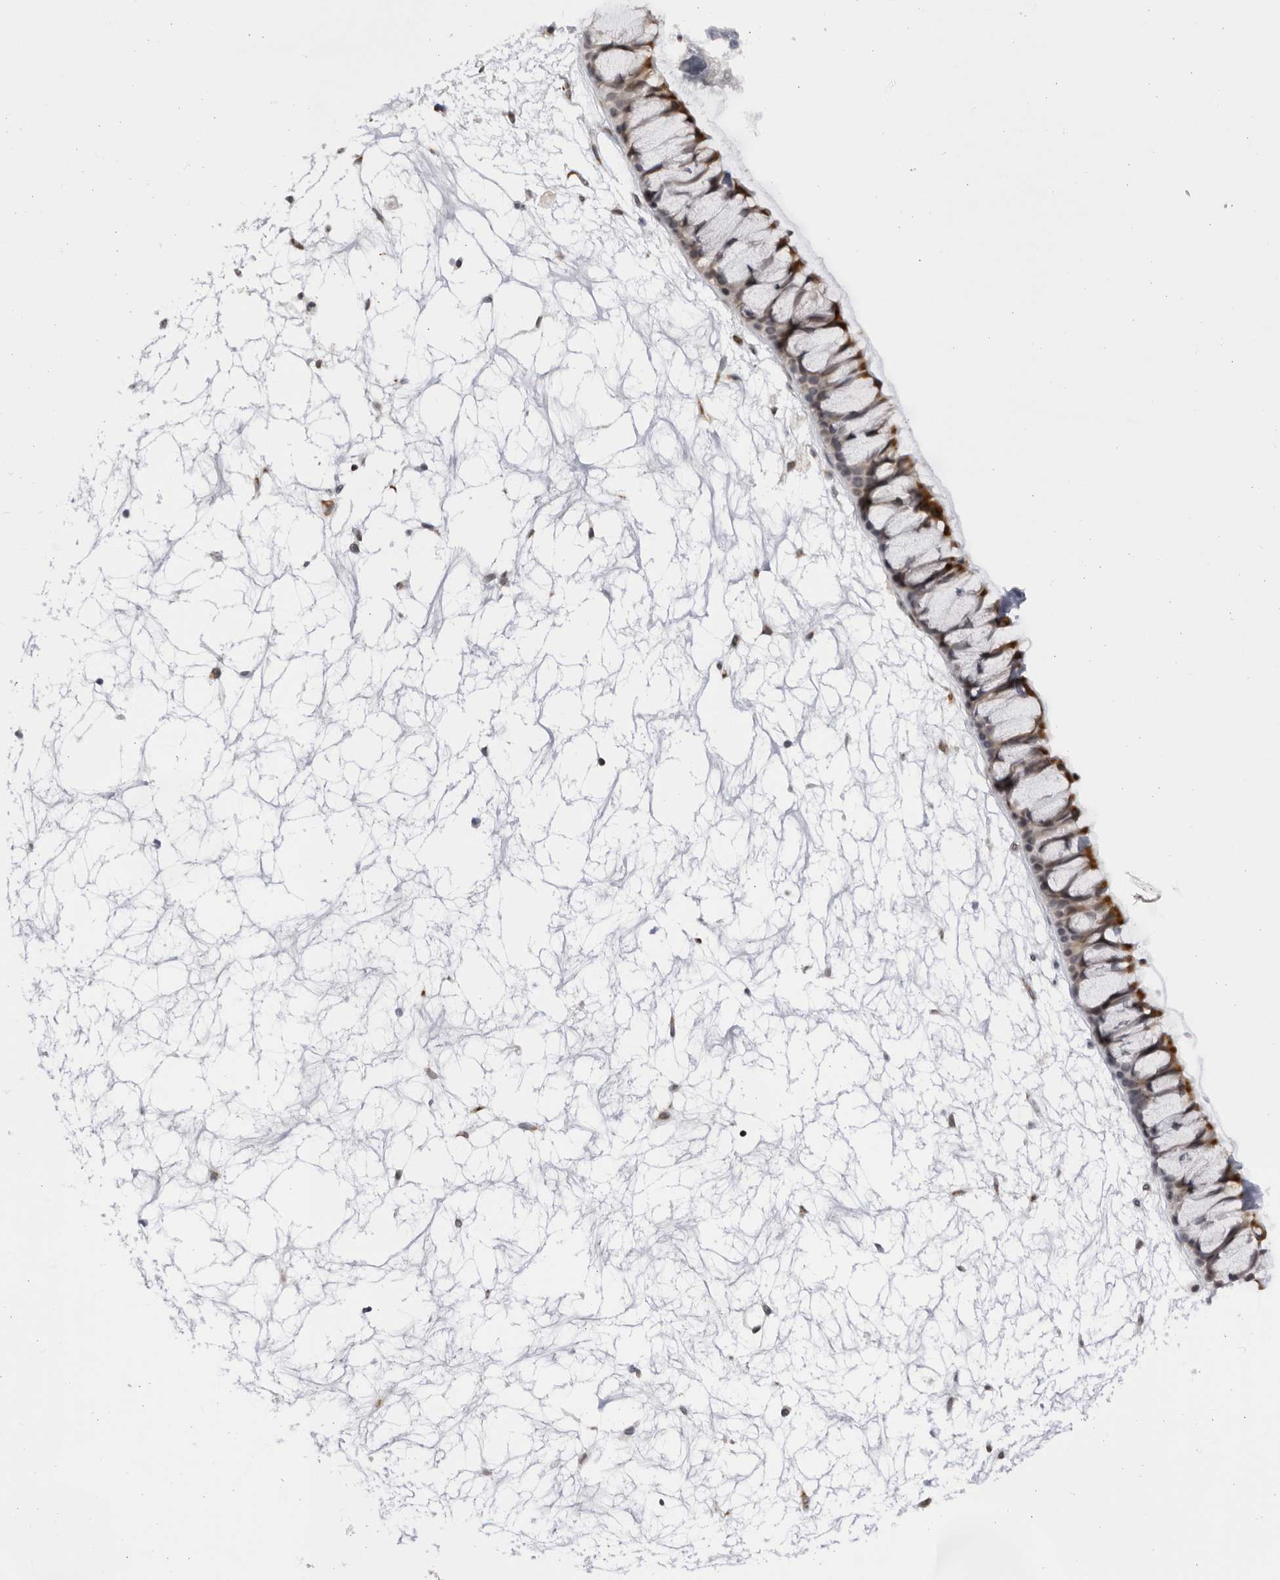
{"staining": {"intensity": "moderate", "quantity": ">75%", "location": "cytoplasmic/membranous"}, "tissue": "nasopharynx", "cell_type": "Respiratory epithelial cells", "image_type": "normal", "snomed": [{"axis": "morphology", "description": "Normal tissue, NOS"}, {"axis": "topography", "description": "Nasopharynx"}], "caption": "Normal nasopharynx was stained to show a protein in brown. There is medium levels of moderate cytoplasmic/membranous expression in about >75% of respiratory epithelial cells.", "gene": "SLC25A22", "patient": {"sex": "male", "age": 64}}